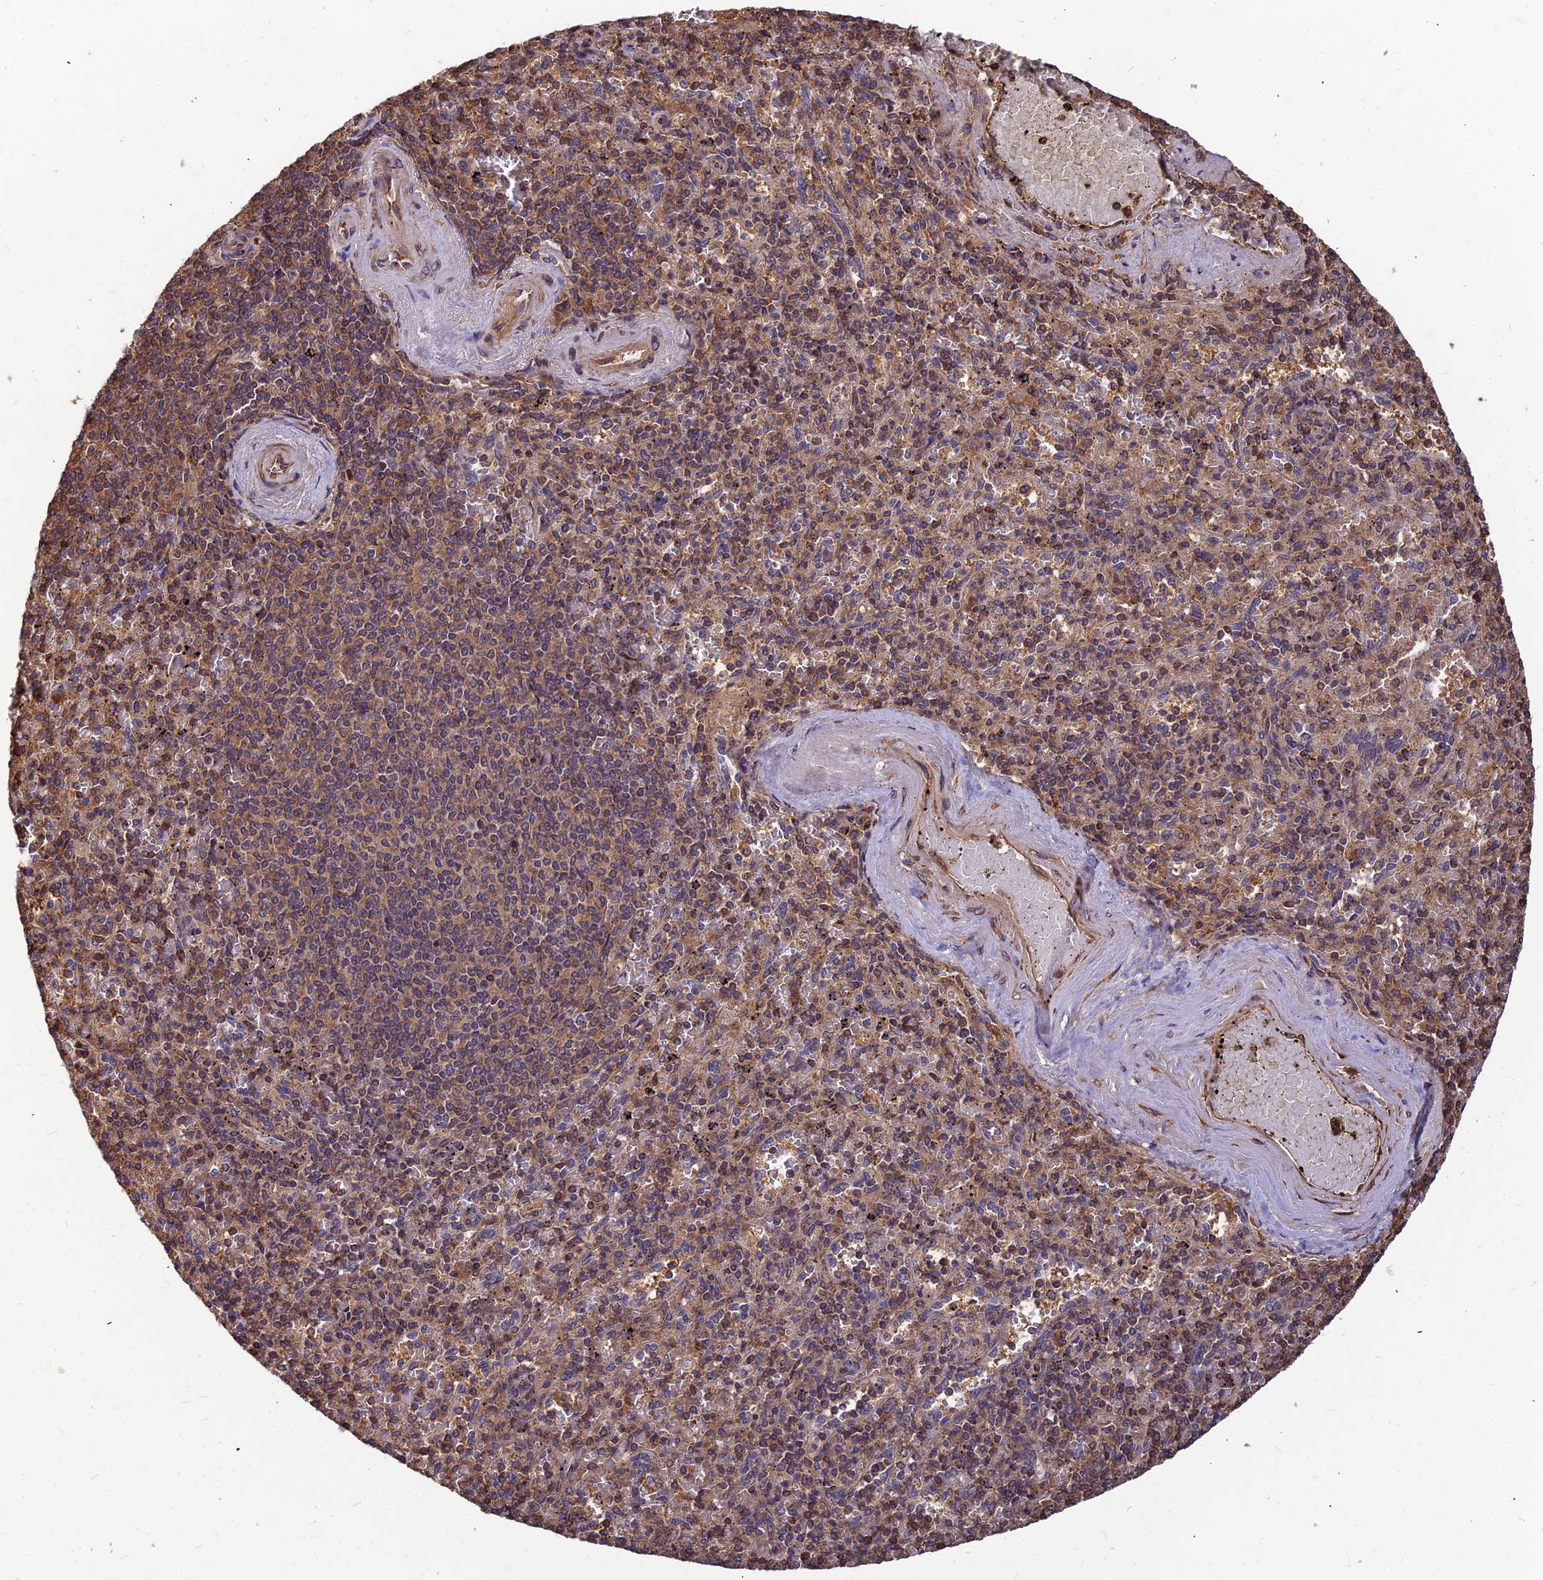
{"staining": {"intensity": "moderate", "quantity": "25%-75%", "location": "cytoplasmic/membranous"}, "tissue": "spleen", "cell_type": "Cells in red pulp", "image_type": "normal", "snomed": [{"axis": "morphology", "description": "Normal tissue, NOS"}, {"axis": "topography", "description": "Spleen"}], "caption": "Protein expression analysis of benign spleen displays moderate cytoplasmic/membranous expression in approximately 25%-75% of cells in red pulp.", "gene": "ZNF467", "patient": {"sex": "male", "age": 82}}